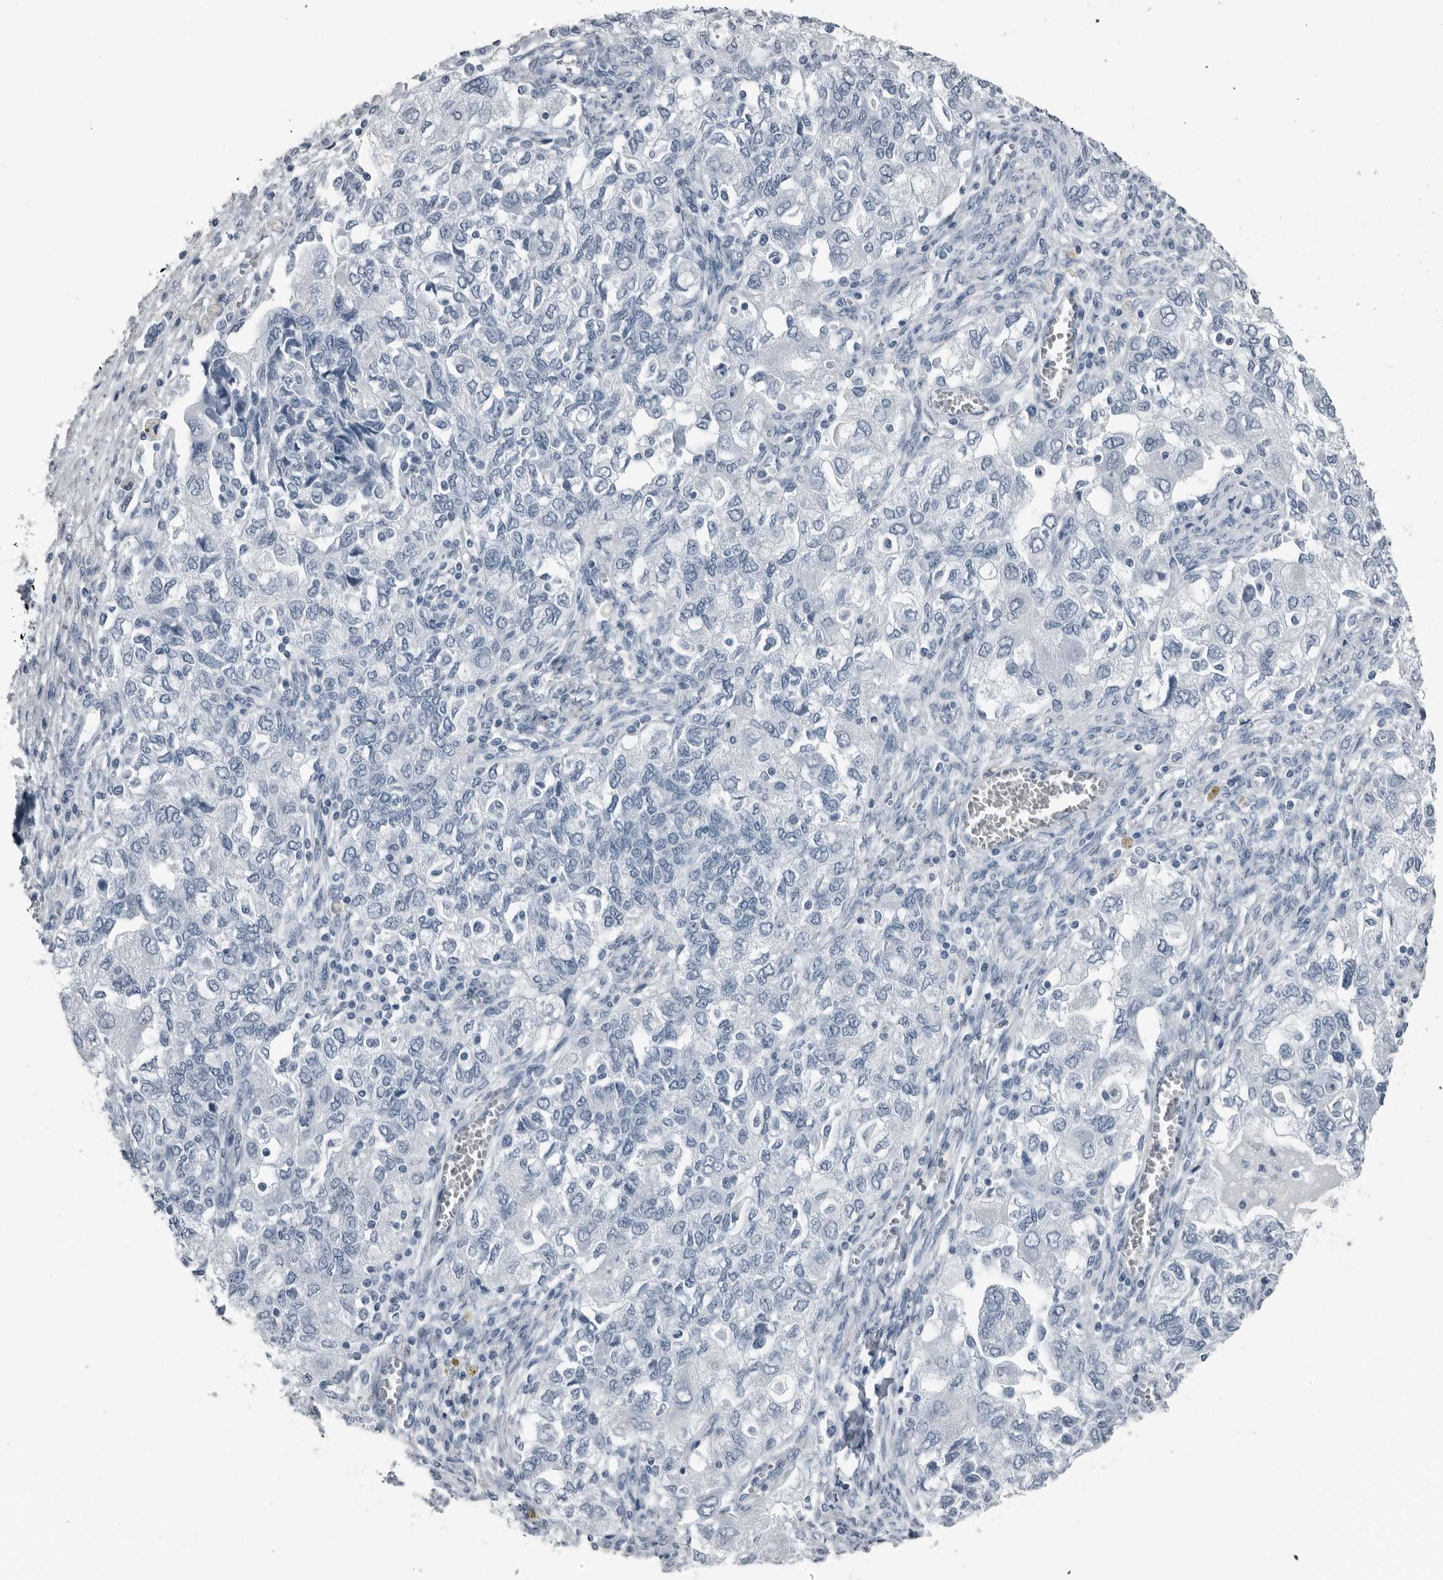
{"staining": {"intensity": "negative", "quantity": "none", "location": "none"}, "tissue": "ovarian cancer", "cell_type": "Tumor cells", "image_type": "cancer", "snomed": [{"axis": "morphology", "description": "Carcinoma, NOS"}, {"axis": "morphology", "description": "Cystadenocarcinoma, serous, NOS"}, {"axis": "topography", "description": "Ovary"}], "caption": "Immunohistochemistry (IHC) of ovarian cancer (carcinoma) shows no positivity in tumor cells.", "gene": "PRSS1", "patient": {"sex": "female", "age": 69}}